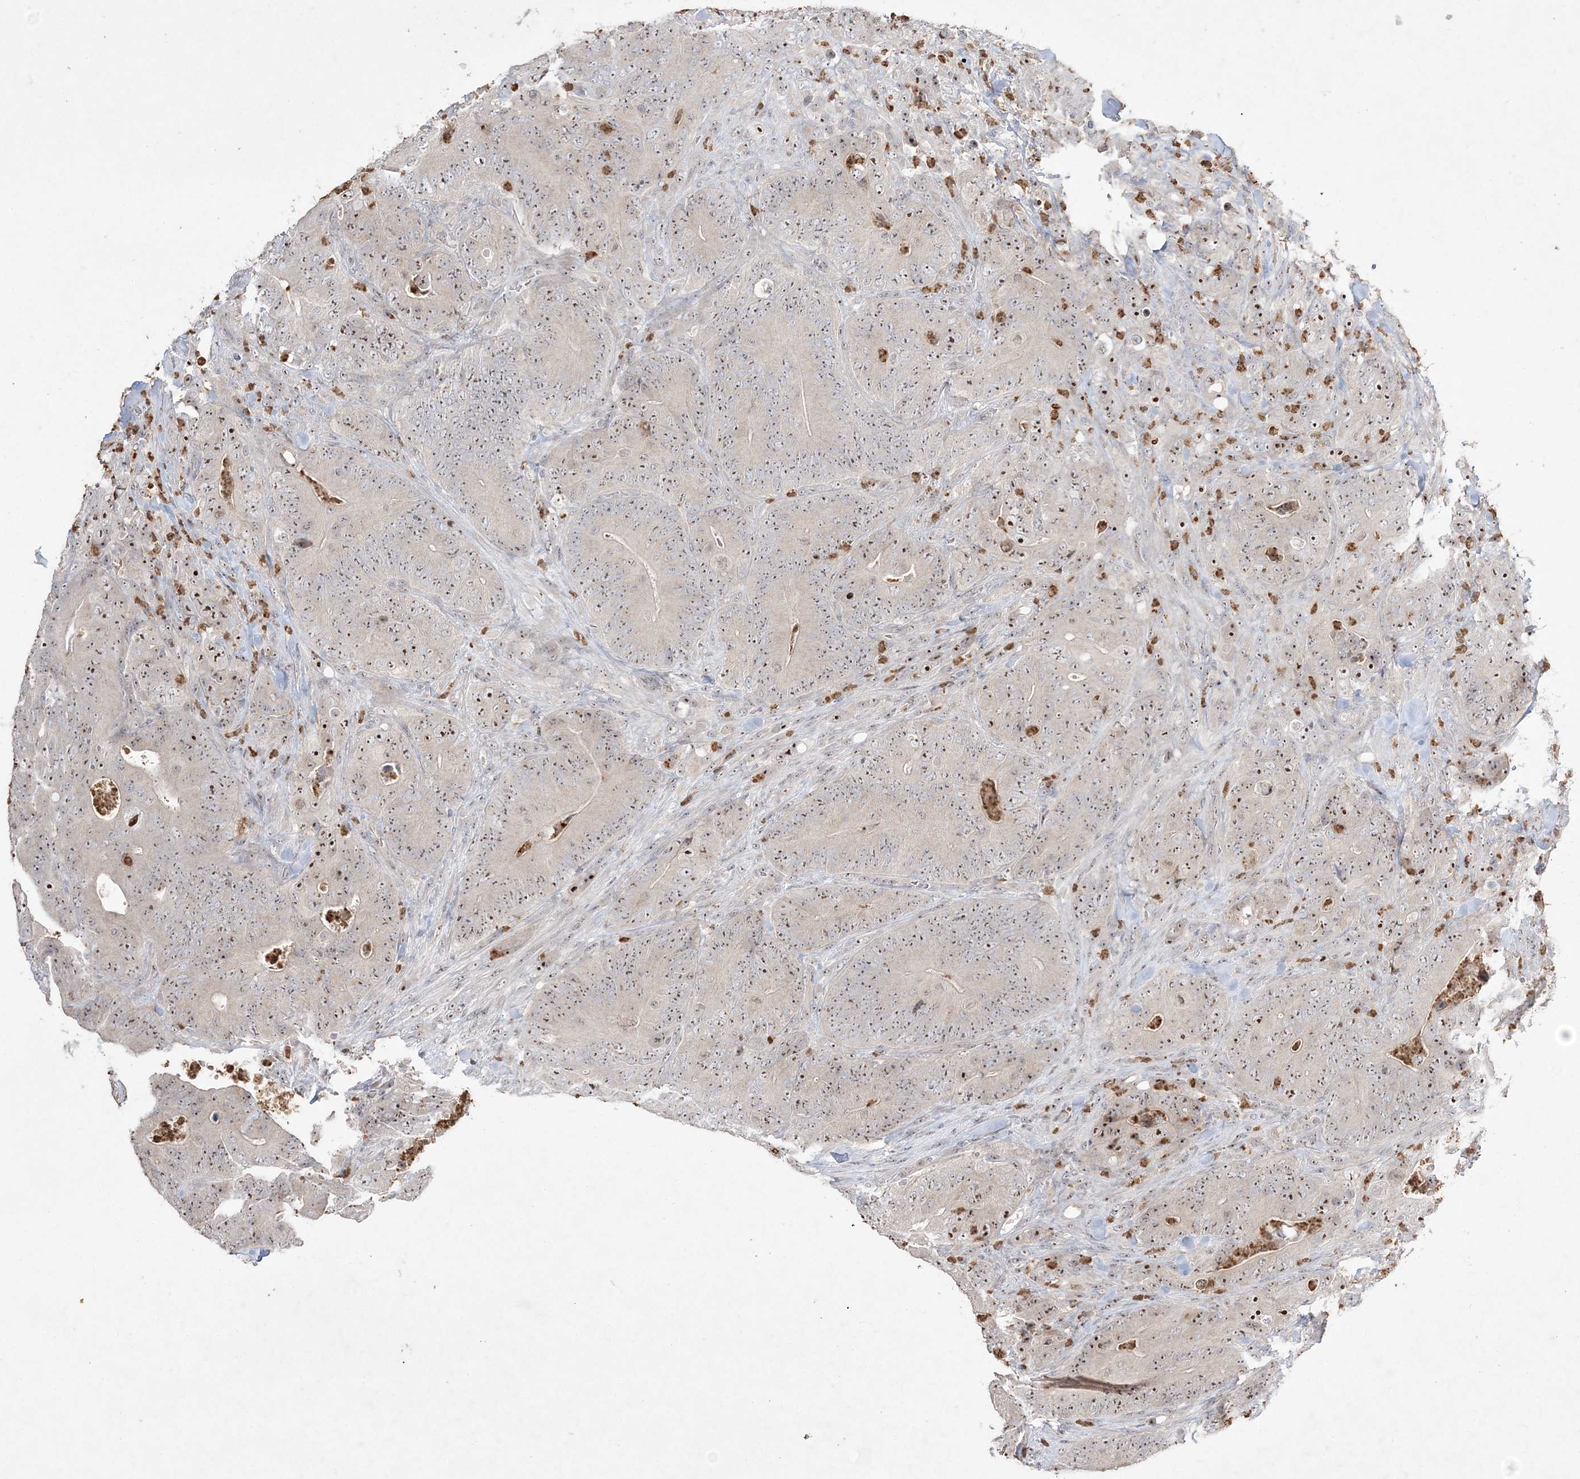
{"staining": {"intensity": "moderate", "quantity": ">75%", "location": "cytoplasmic/membranous,nuclear"}, "tissue": "colorectal cancer", "cell_type": "Tumor cells", "image_type": "cancer", "snomed": [{"axis": "morphology", "description": "Normal tissue, NOS"}, {"axis": "topography", "description": "Colon"}], "caption": "Immunohistochemistry (IHC) of colorectal cancer shows medium levels of moderate cytoplasmic/membranous and nuclear positivity in about >75% of tumor cells.", "gene": "NOP16", "patient": {"sex": "female", "age": 82}}